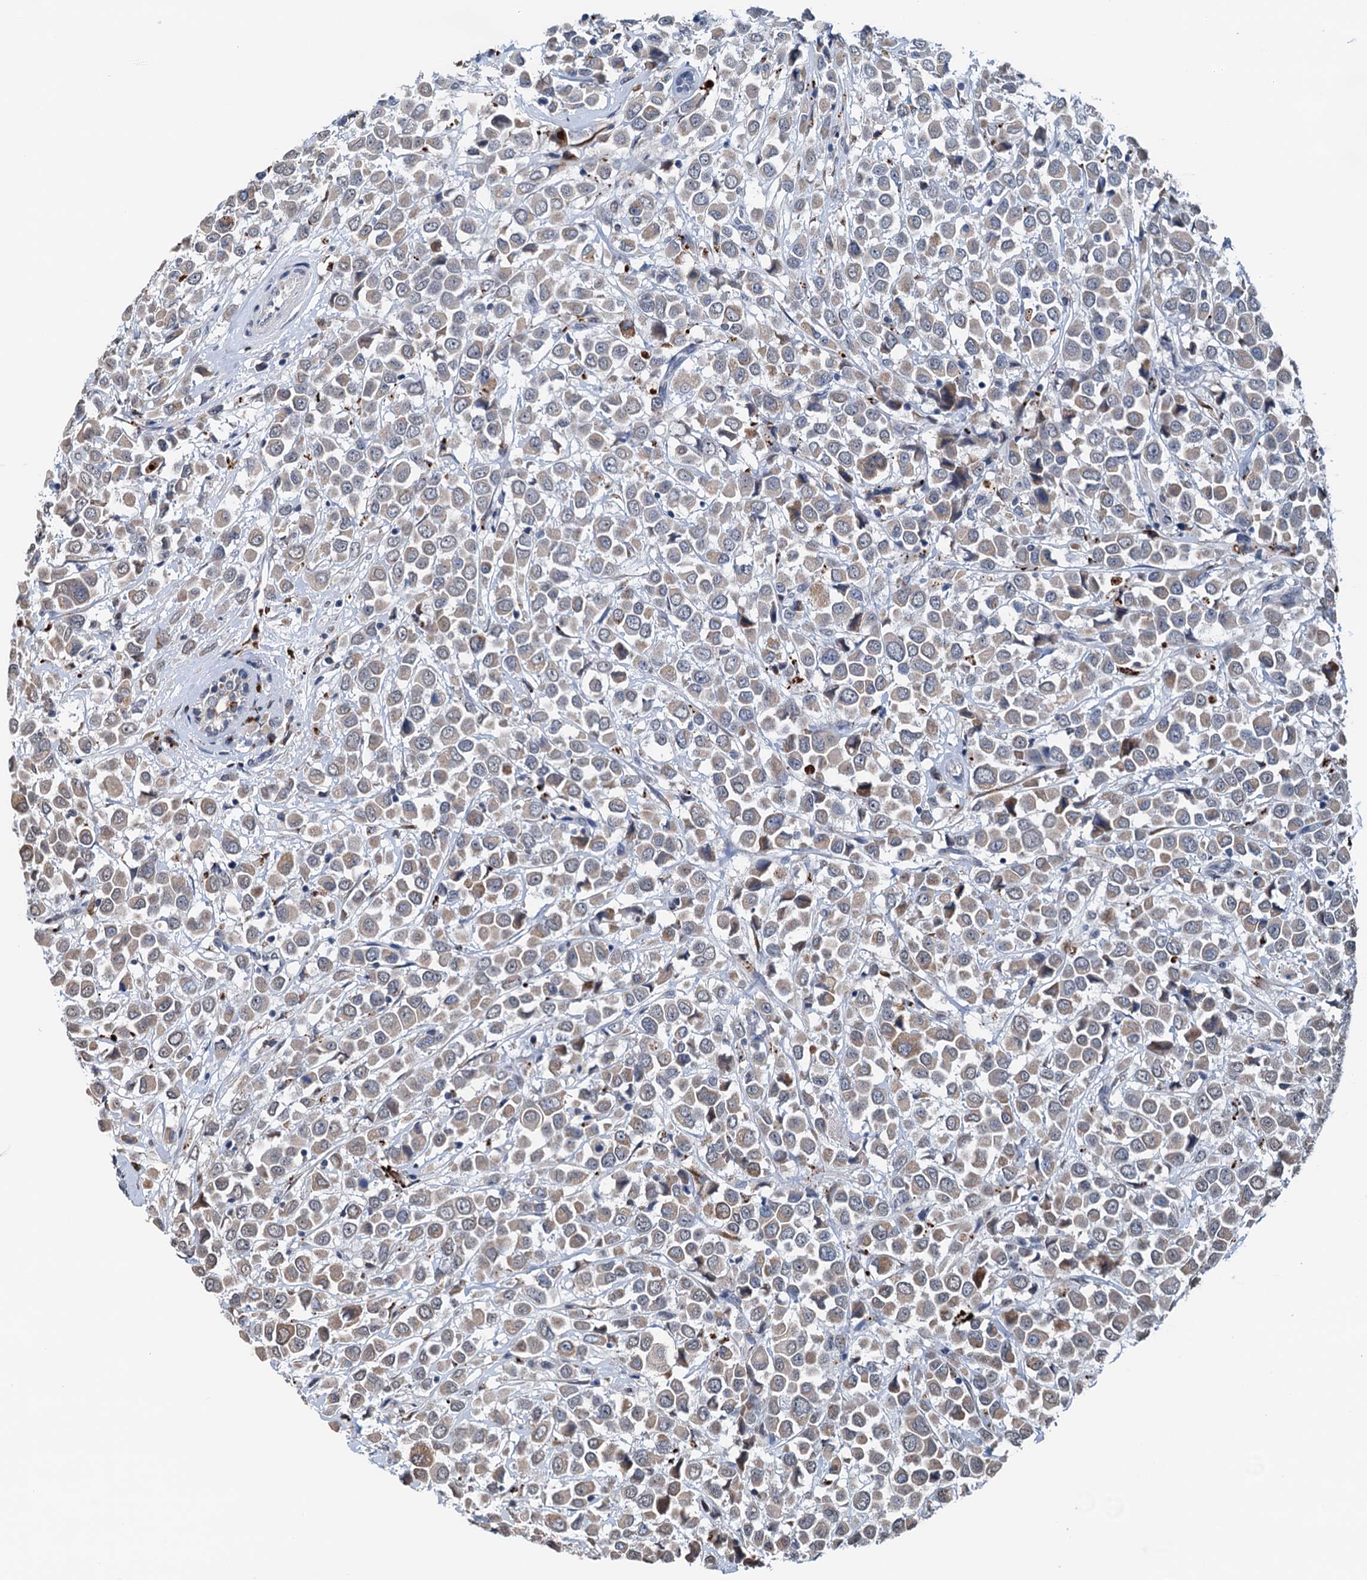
{"staining": {"intensity": "moderate", "quantity": "25%-75%", "location": "cytoplasmic/membranous"}, "tissue": "breast cancer", "cell_type": "Tumor cells", "image_type": "cancer", "snomed": [{"axis": "morphology", "description": "Duct carcinoma"}, {"axis": "topography", "description": "Breast"}], "caption": "Protein staining demonstrates moderate cytoplasmic/membranous staining in about 25%-75% of tumor cells in breast cancer.", "gene": "SHLD1", "patient": {"sex": "female", "age": 61}}